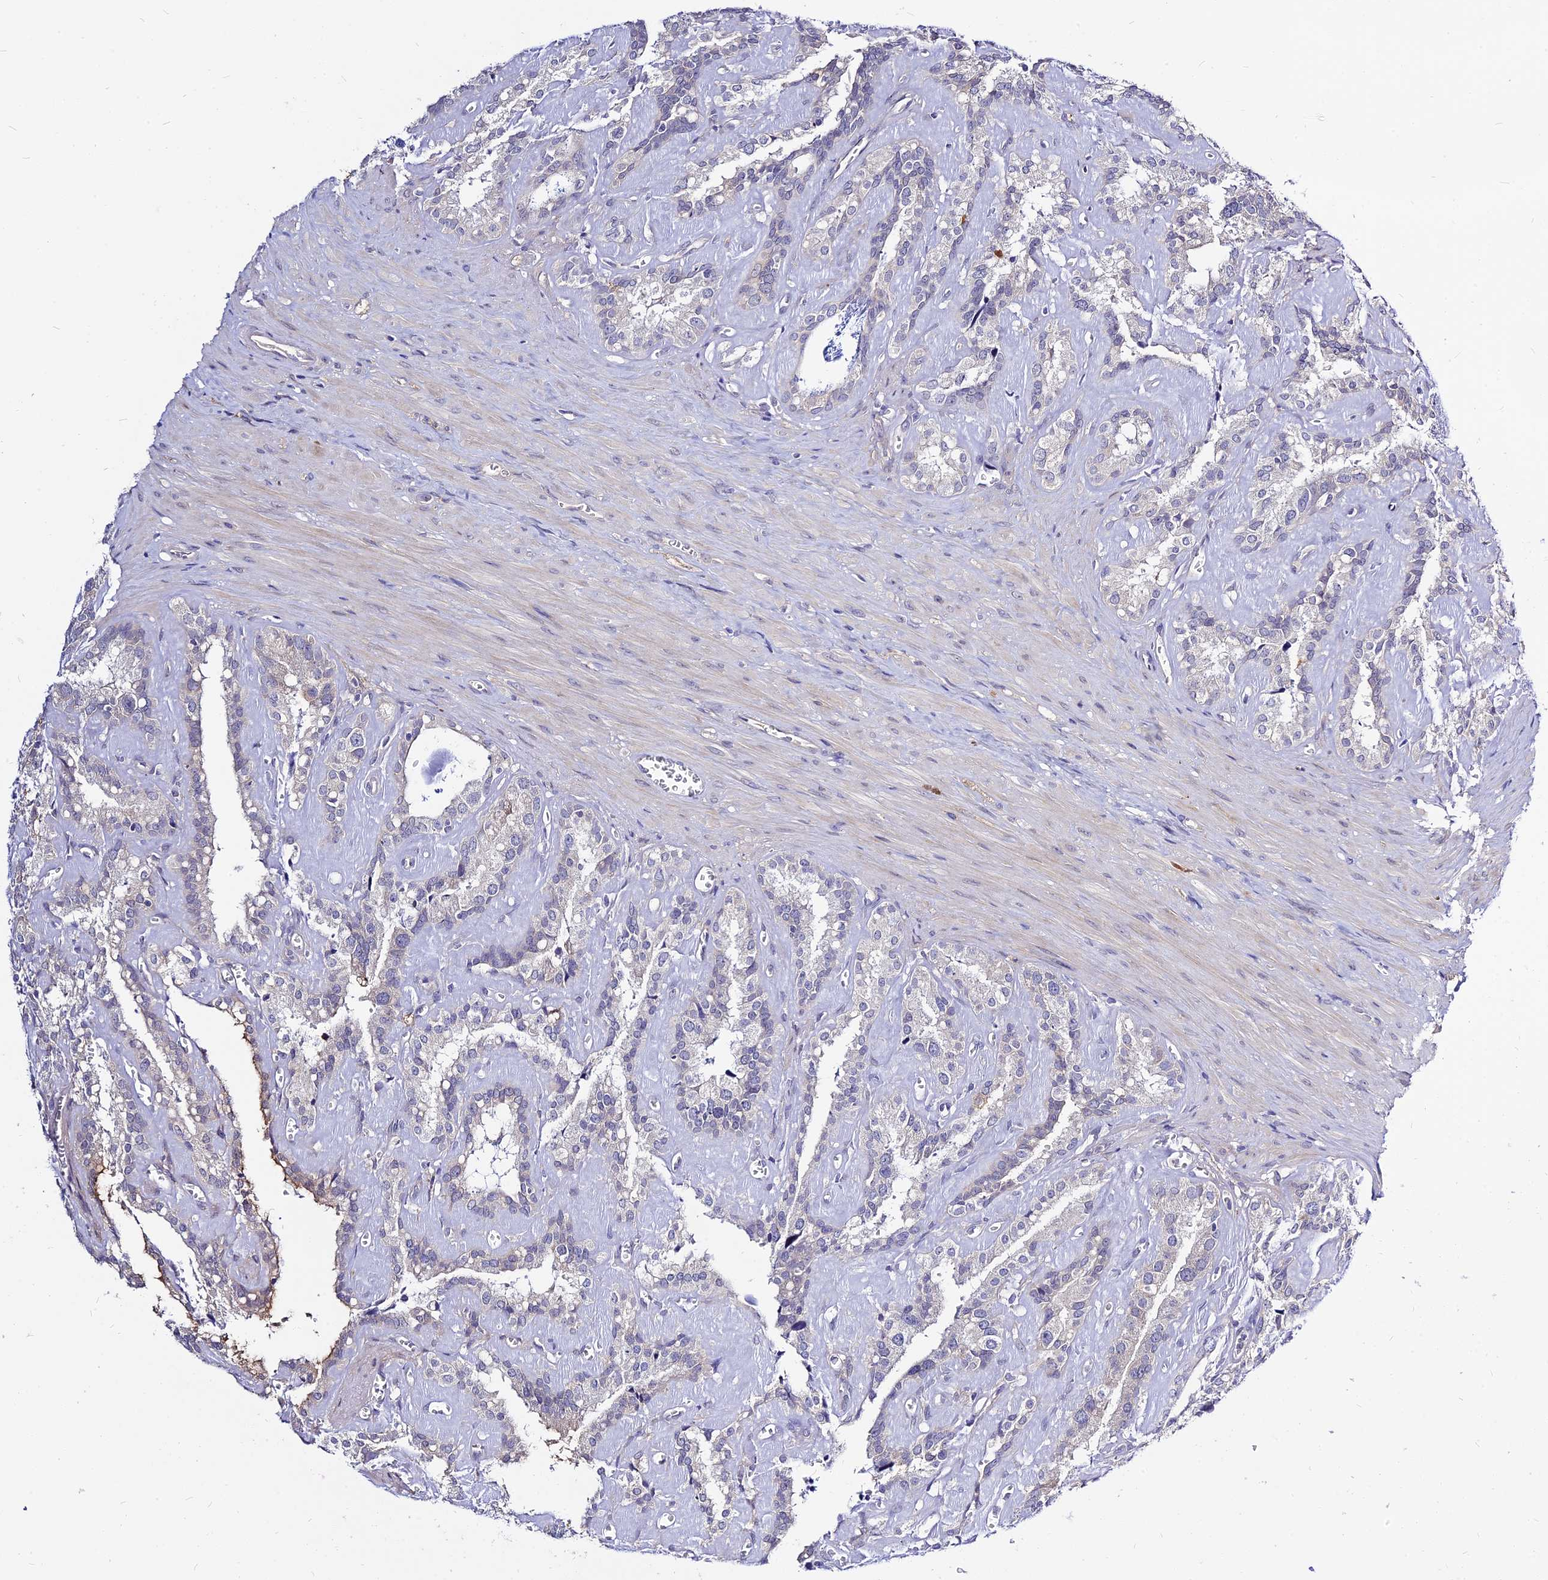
{"staining": {"intensity": "negative", "quantity": "none", "location": "none"}, "tissue": "seminal vesicle", "cell_type": "Glandular cells", "image_type": "normal", "snomed": [{"axis": "morphology", "description": "Normal tissue, NOS"}, {"axis": "topography", "description": "Prostate"}, {"axis": "topography", "description": "Seminal veicle"}], "caption": "DAB immunohistochemical staining of unremarkable seminal vesicle exhibits no significant positivity in glandular cells.", "gene": "CZIB", "patient": {"sex": "male", "age": 59}}